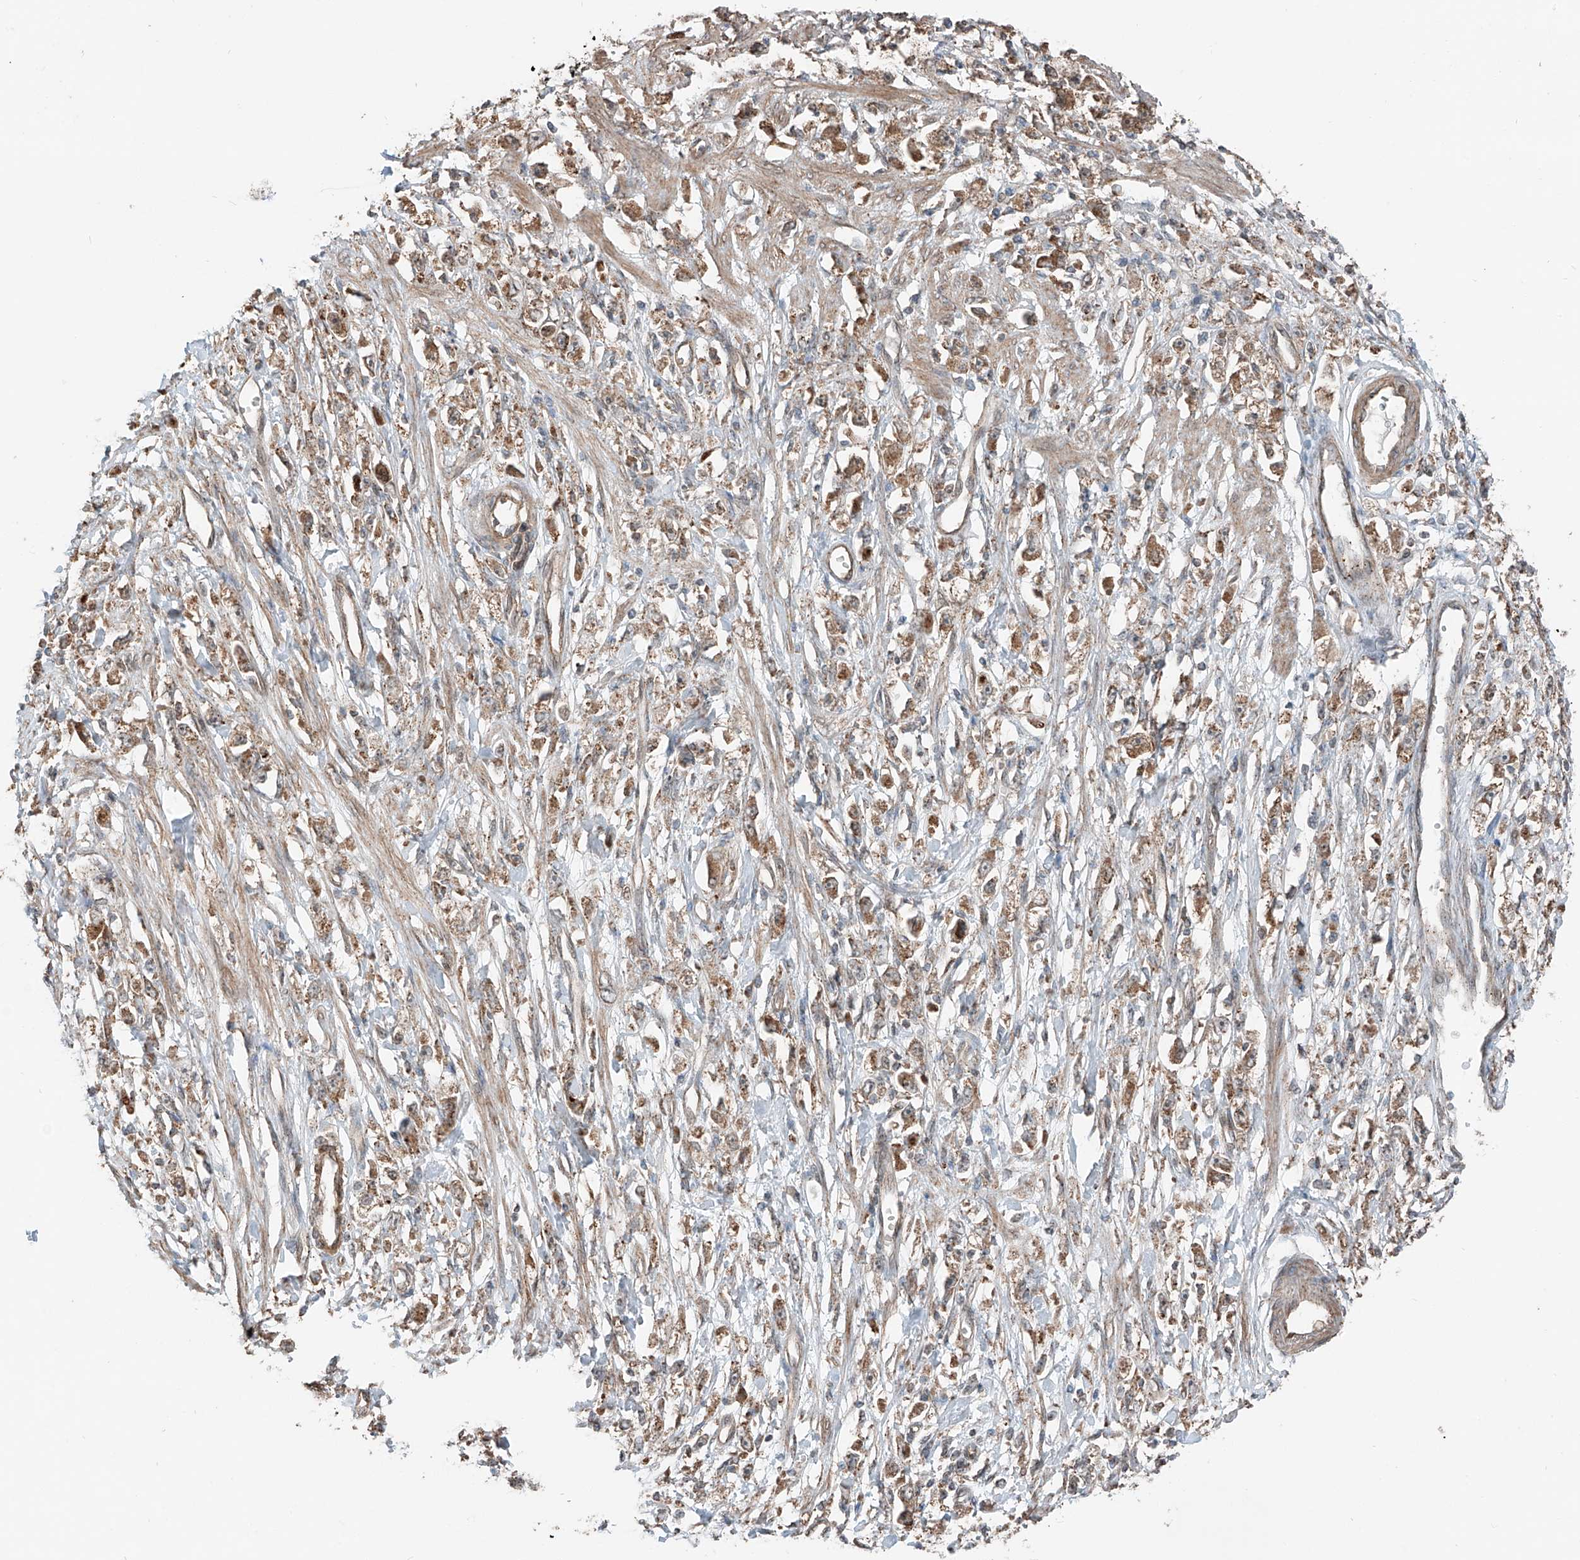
{"staining": {"intensity": "moderate", "quantity": ">75%", "location": "cytoplasmic/membranous"}, "tissue": "stomach cancer", "cell_type": "Tumor cells", "image_type": "cancer", "snomed": [{"axis": "morphology", "description": "Adenocarcinoma, NOS"}, {"axis": "topography", "description": "Stomach"}], "caption": "Protein staining by immunohistochemistry (IHC) exhibits moderate cytoplasmic/membranous positivity in approximately >75% of tumor cells in stomach adenocarcinoma.", "gene": "CEP162", "patient": {"sex": "female", "age": 59}}